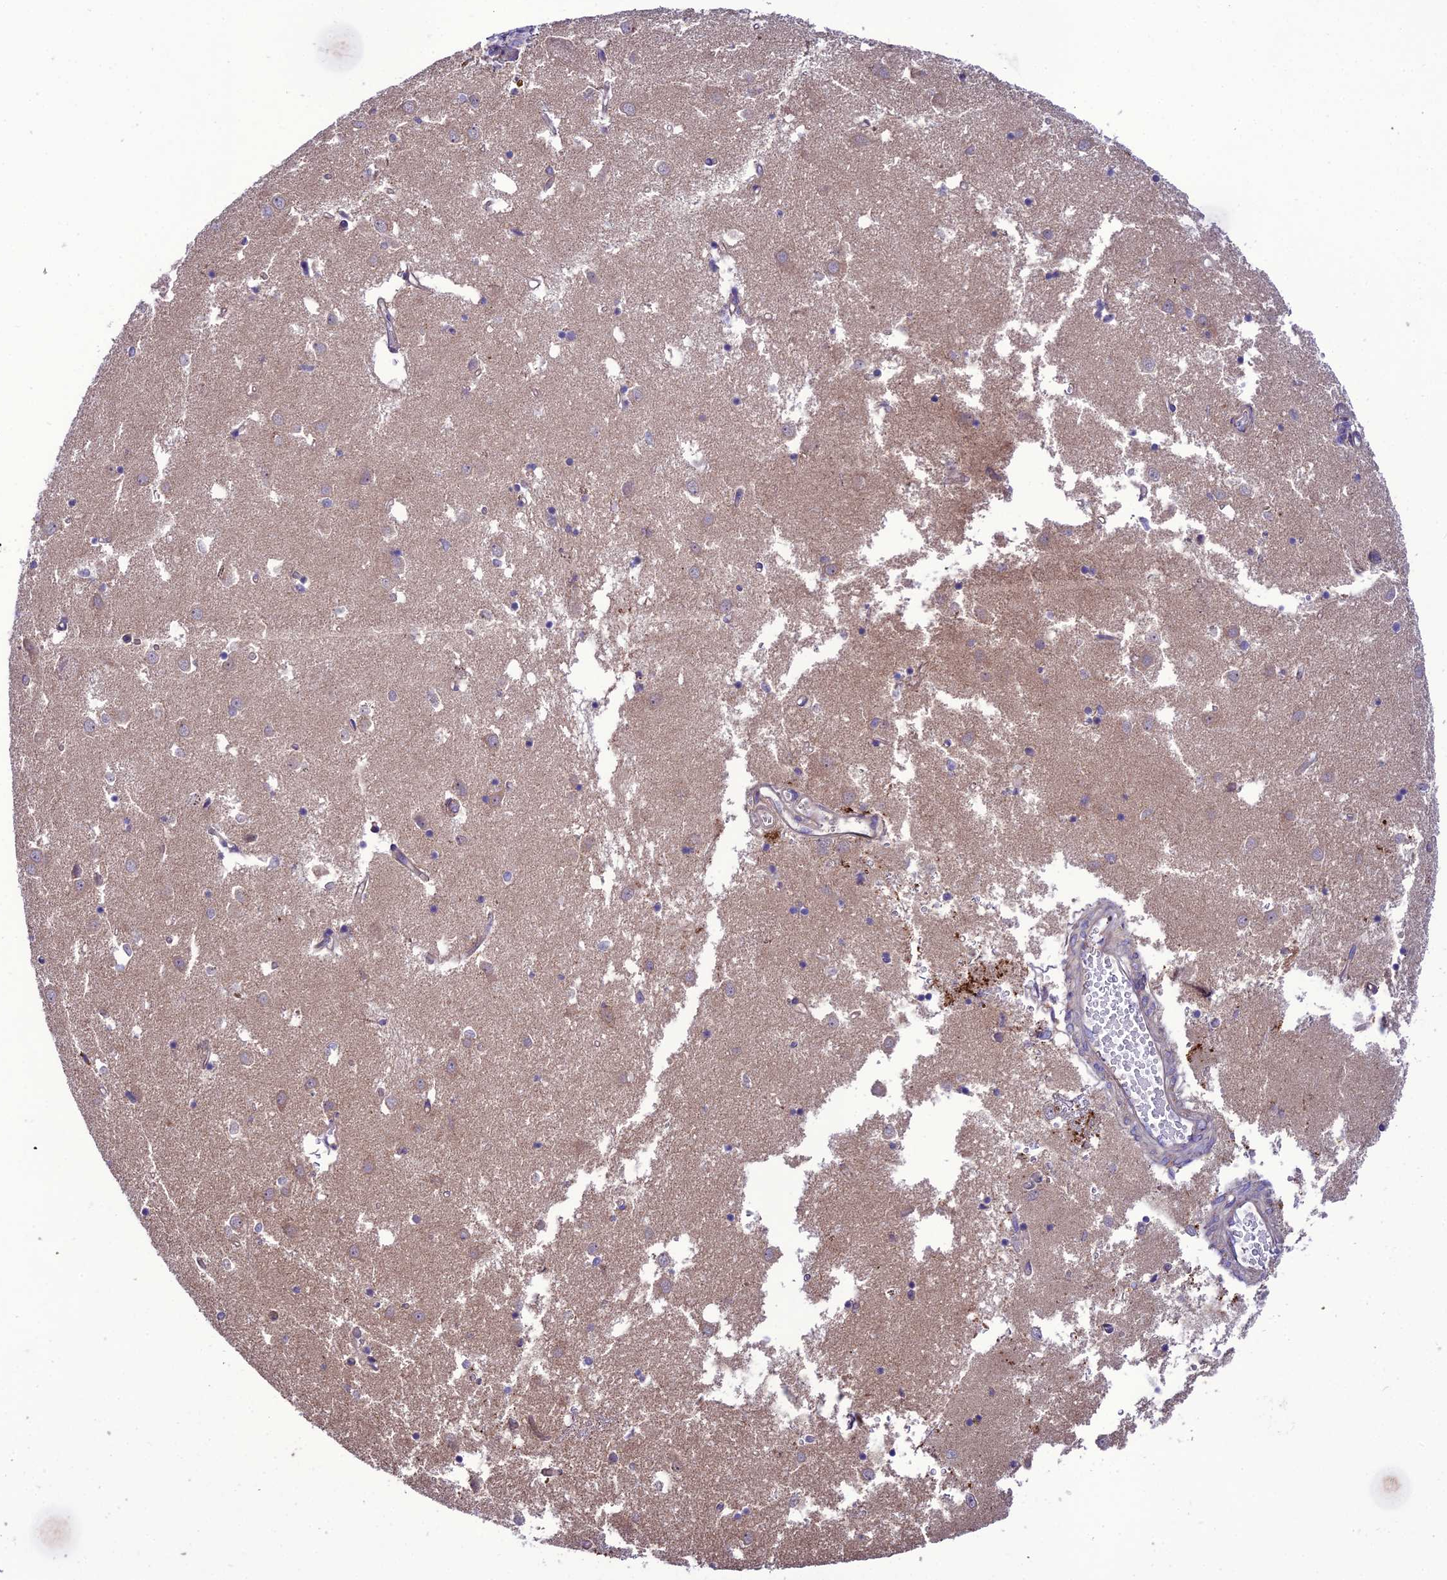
{"staining": {"intensity": "negative", "quantity": "none", "location": "none"}, "tissue": "caudate", "cell_type": "Glial cells", "image_type": "normal", "snomed": [{"axis": "morphology", "description": "Normal tissue, NOS"}, {"axis": "topography", "description": "Lateral ventricle wall"}], "caption": "A high-resolution micrograph shows immunohistochemistry (IHC) staining of normal caudate, which demonstrates no significant staining in glial cells.", "gene": "PPIL3", "patient": {"sex": "male", "age": 70}}